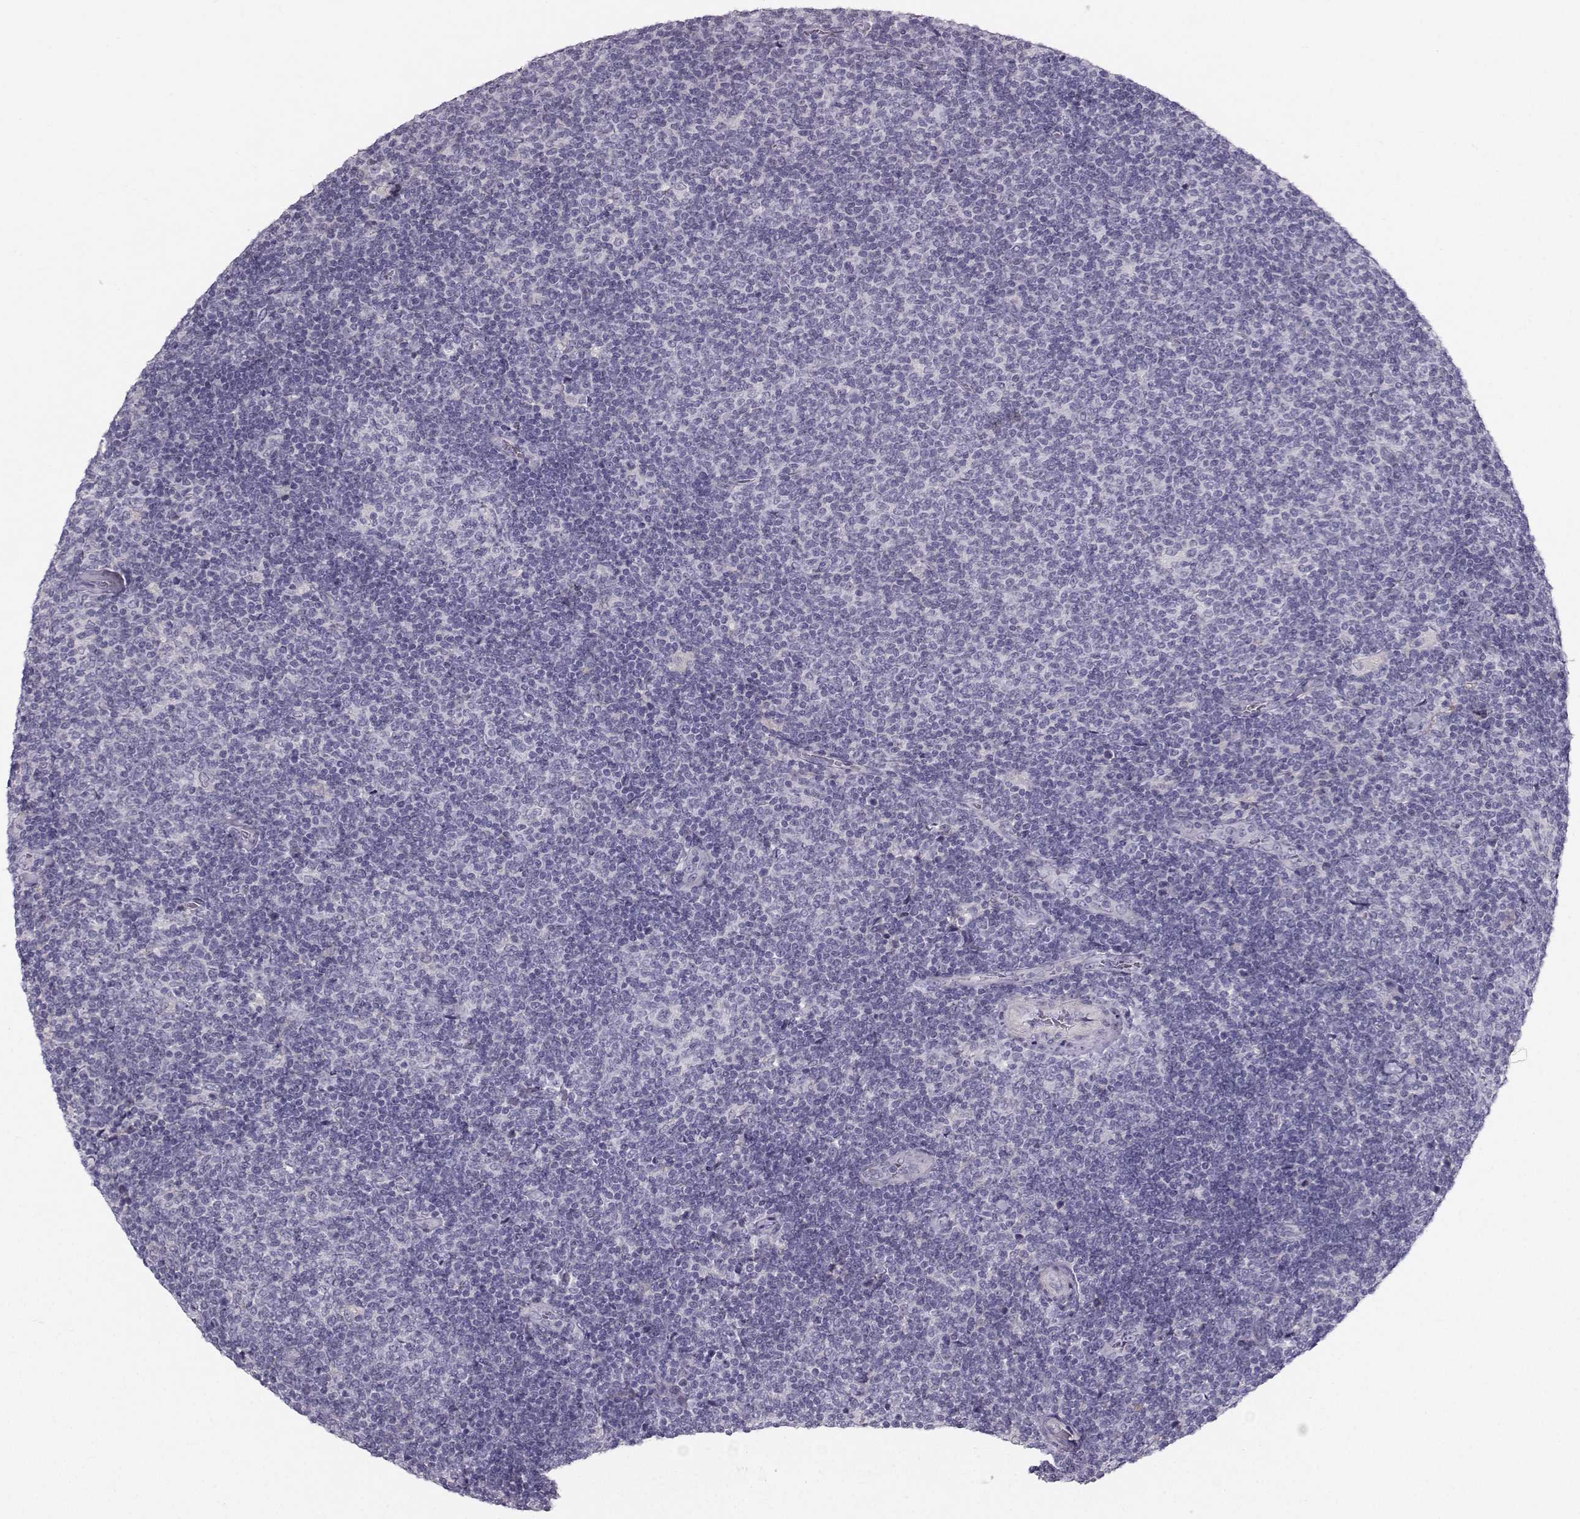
{"staining": {"intensity": "negative", "quantity": "none", "location": "none"}, "tissue": "lymphoma", "cell_type": "Tumor cells", "image_type": "cancer", "snomed": [{"axis": "morphology", "description": "Malignant lymphoma, non-Hodgkin's type, Low grade"}, {"axis": "topography", "description": "Lymph node"}], "caption": "Human lymphoma stained for a protein using IHC shows no expression in tumor cells.", "gene": "CASR", "patient": {"sex": "male", "age": 52}}